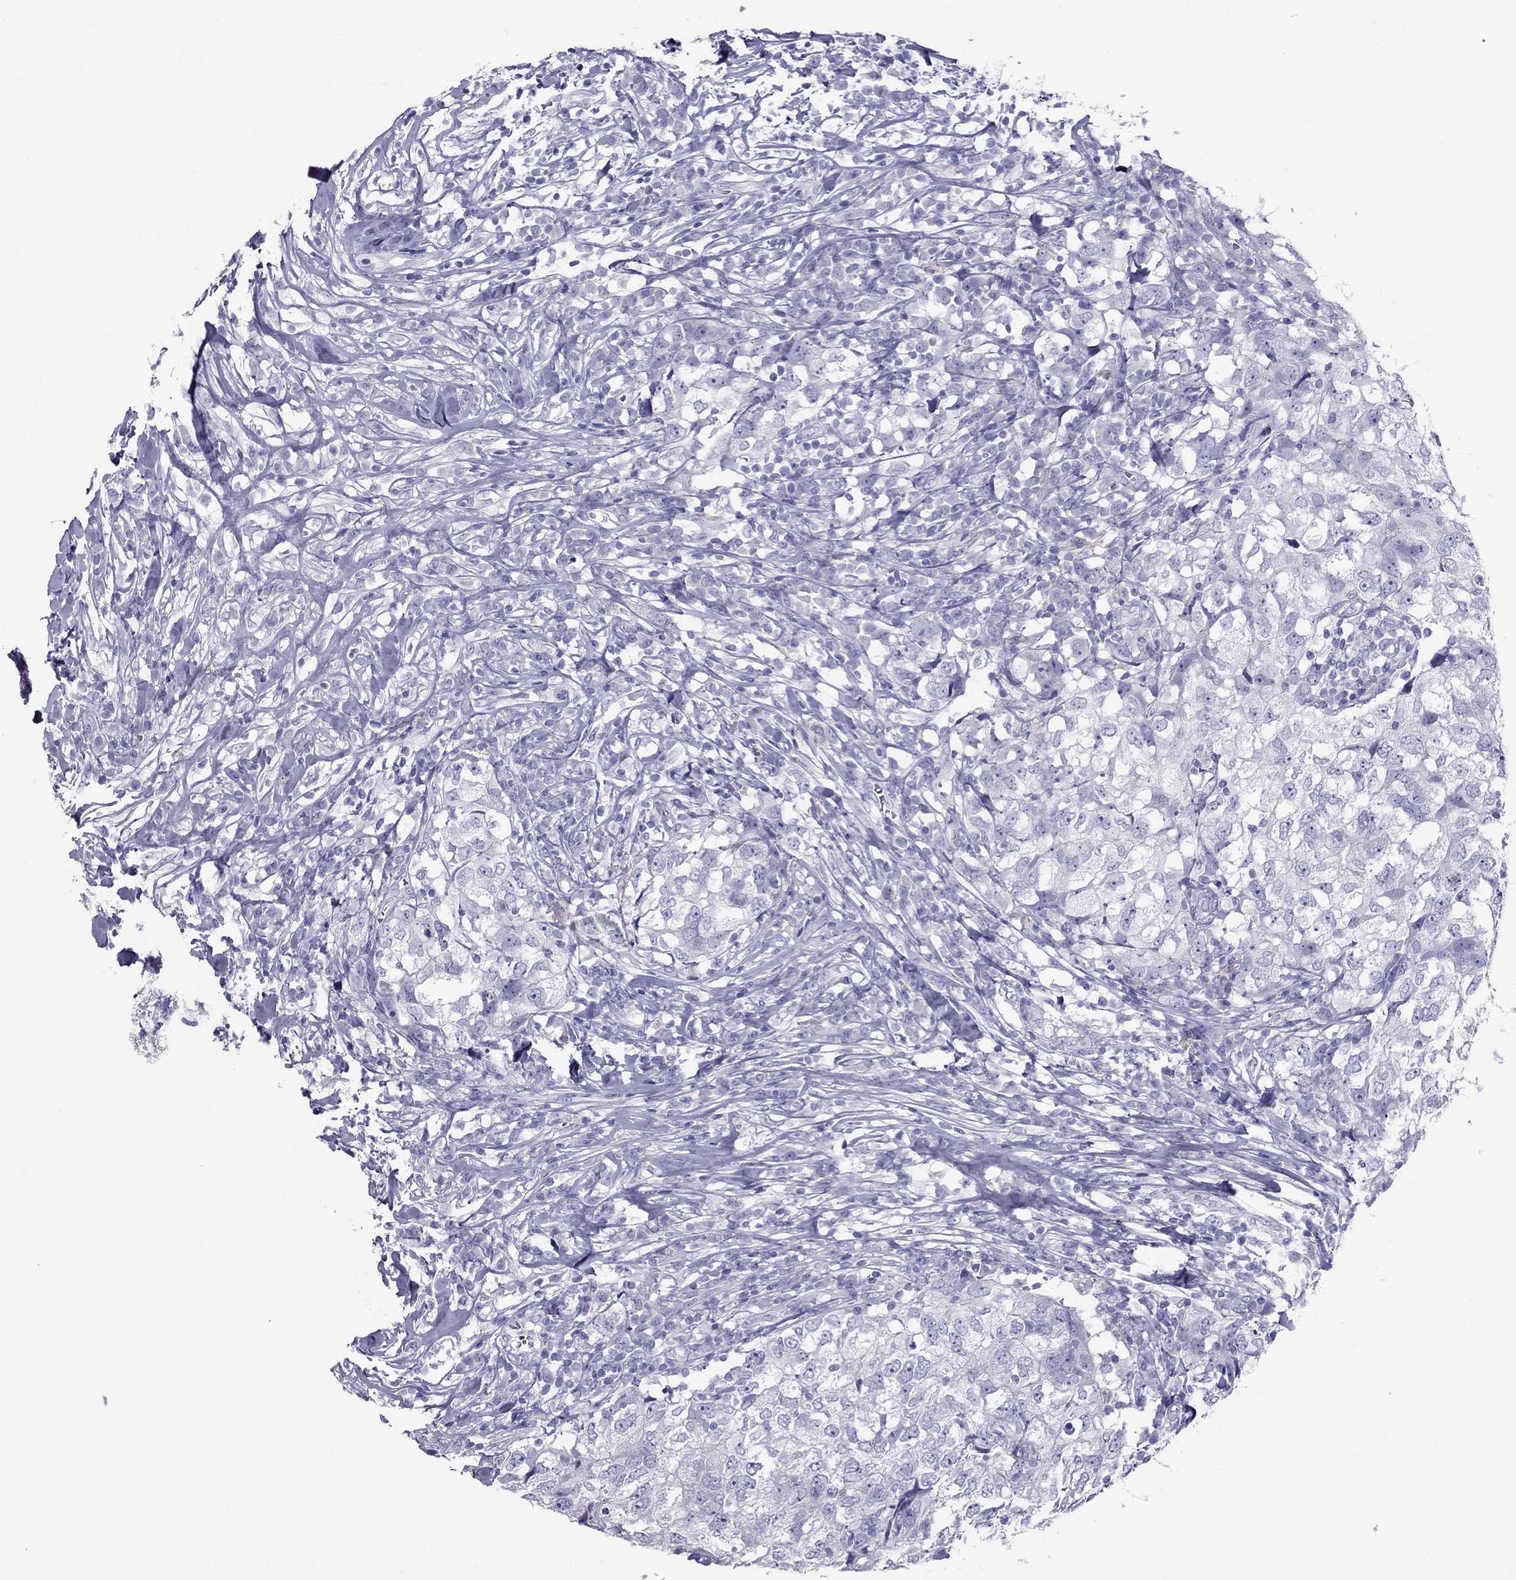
{"staining": {"intensity": "negative", "quantity": "none", "location": "none"}, "tissue": "breast cancer", "cell_type": "Tumor cells", "image_type": "cancer", "snomed": [{"axis": "morphology", "description": "Duct carcinoma"}, {"axis": "topography", "description": "Breast"}], "caption": "This is an IHC image of human breast cancer (invasive ductal carcinoma). There is no expression in tumor cells.", "gene": "MAEL", "patient": {"sex": "female", "age": 30}}